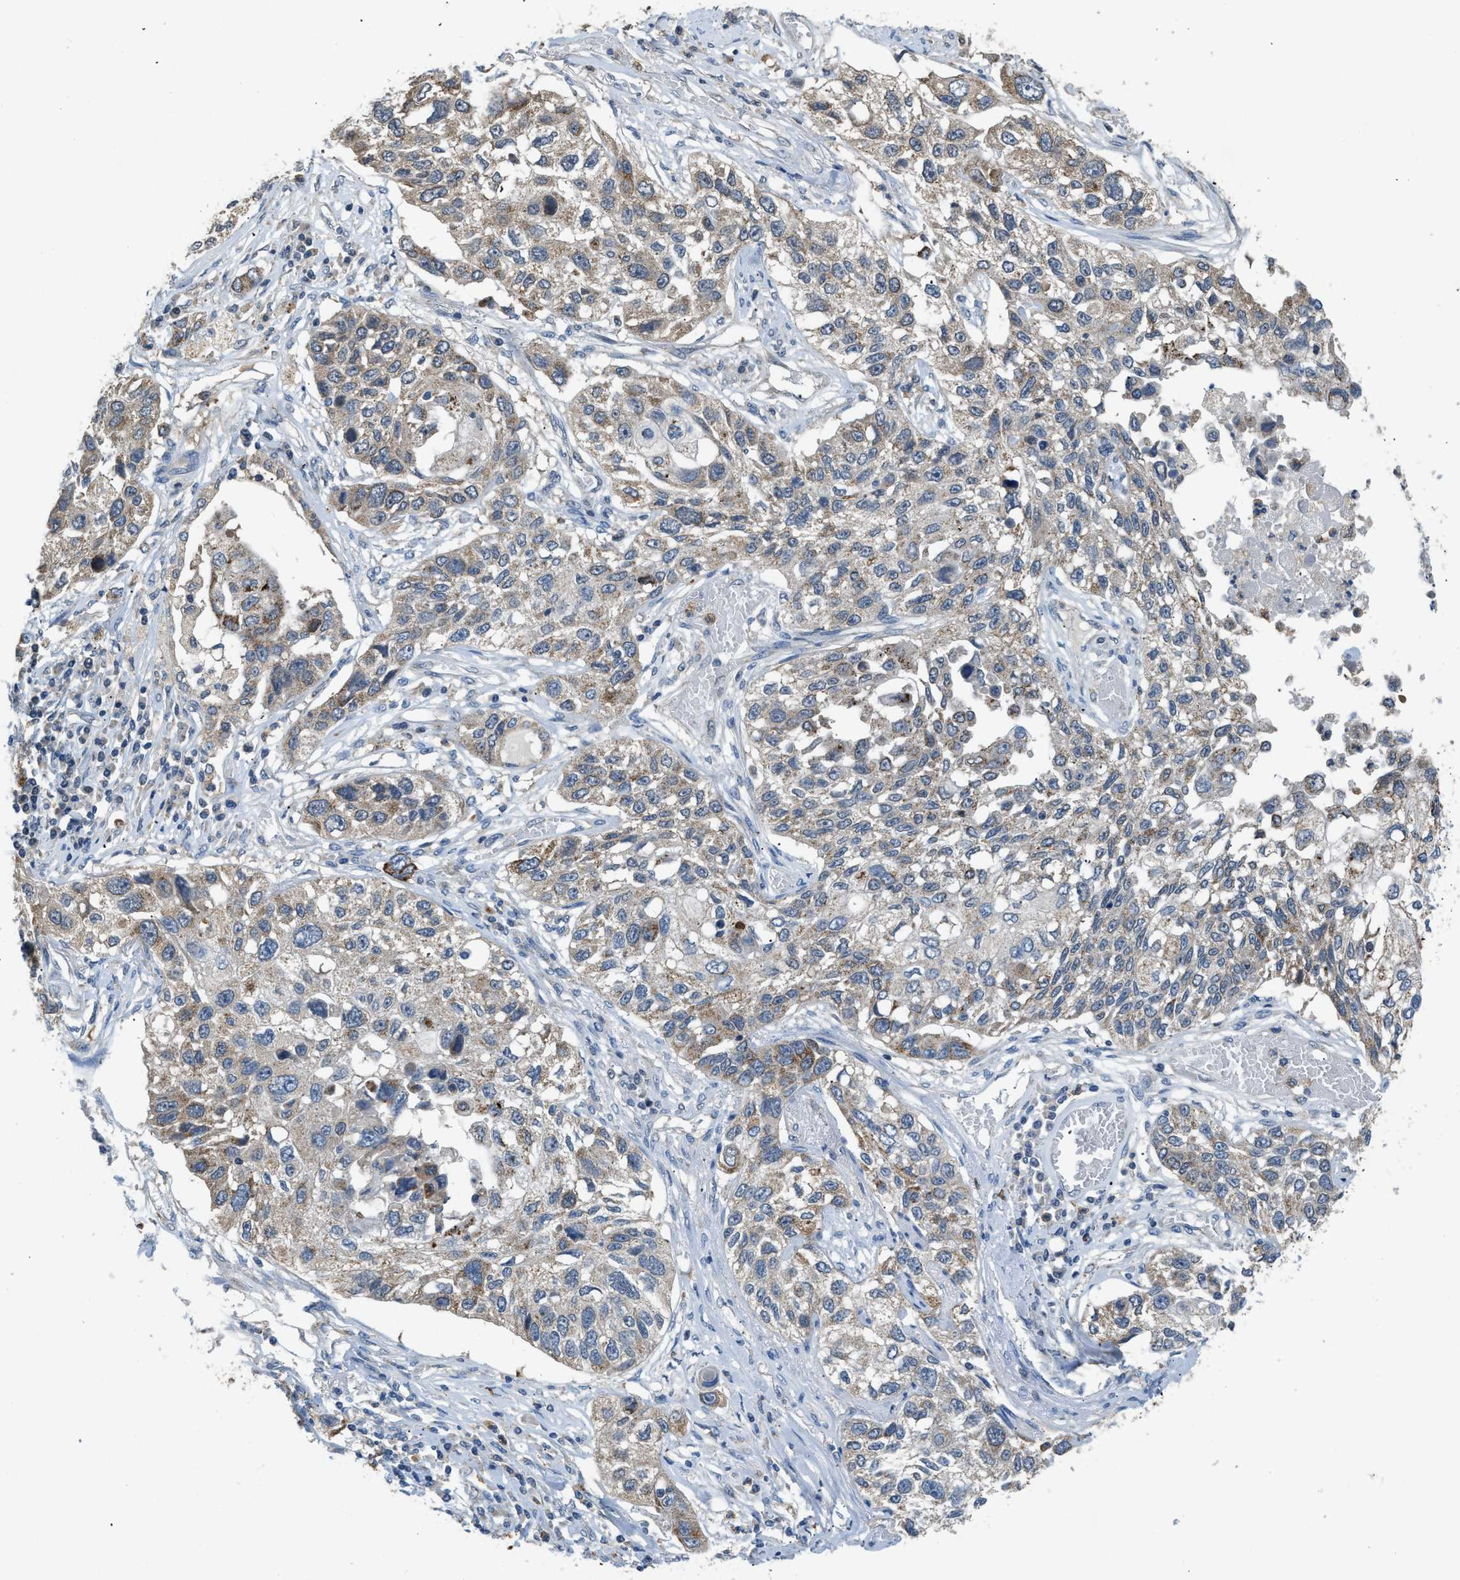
{"staining": {"intensity": "weak", "quantity": "25%-75%", "location": "cytoplasmic/membranous"}, "tissue": "lung cancer", "cell_type": "Tumor cells", "image_type": "cancer", "snomed": [{"axis": "morphology", "description": "Squamous cell carcinoma, NOS"}, {"axis": "topography", "description": "Lung"}], "caption": "This is a micrograph of immunohistochemistry staining of lung cancer (squamous cell carcinoma), which shows weak expression in the cytoplasmic/membranous of tumor cells.", "gene": "TOMM34", "patient": {"sex": "male", "age": 71}}